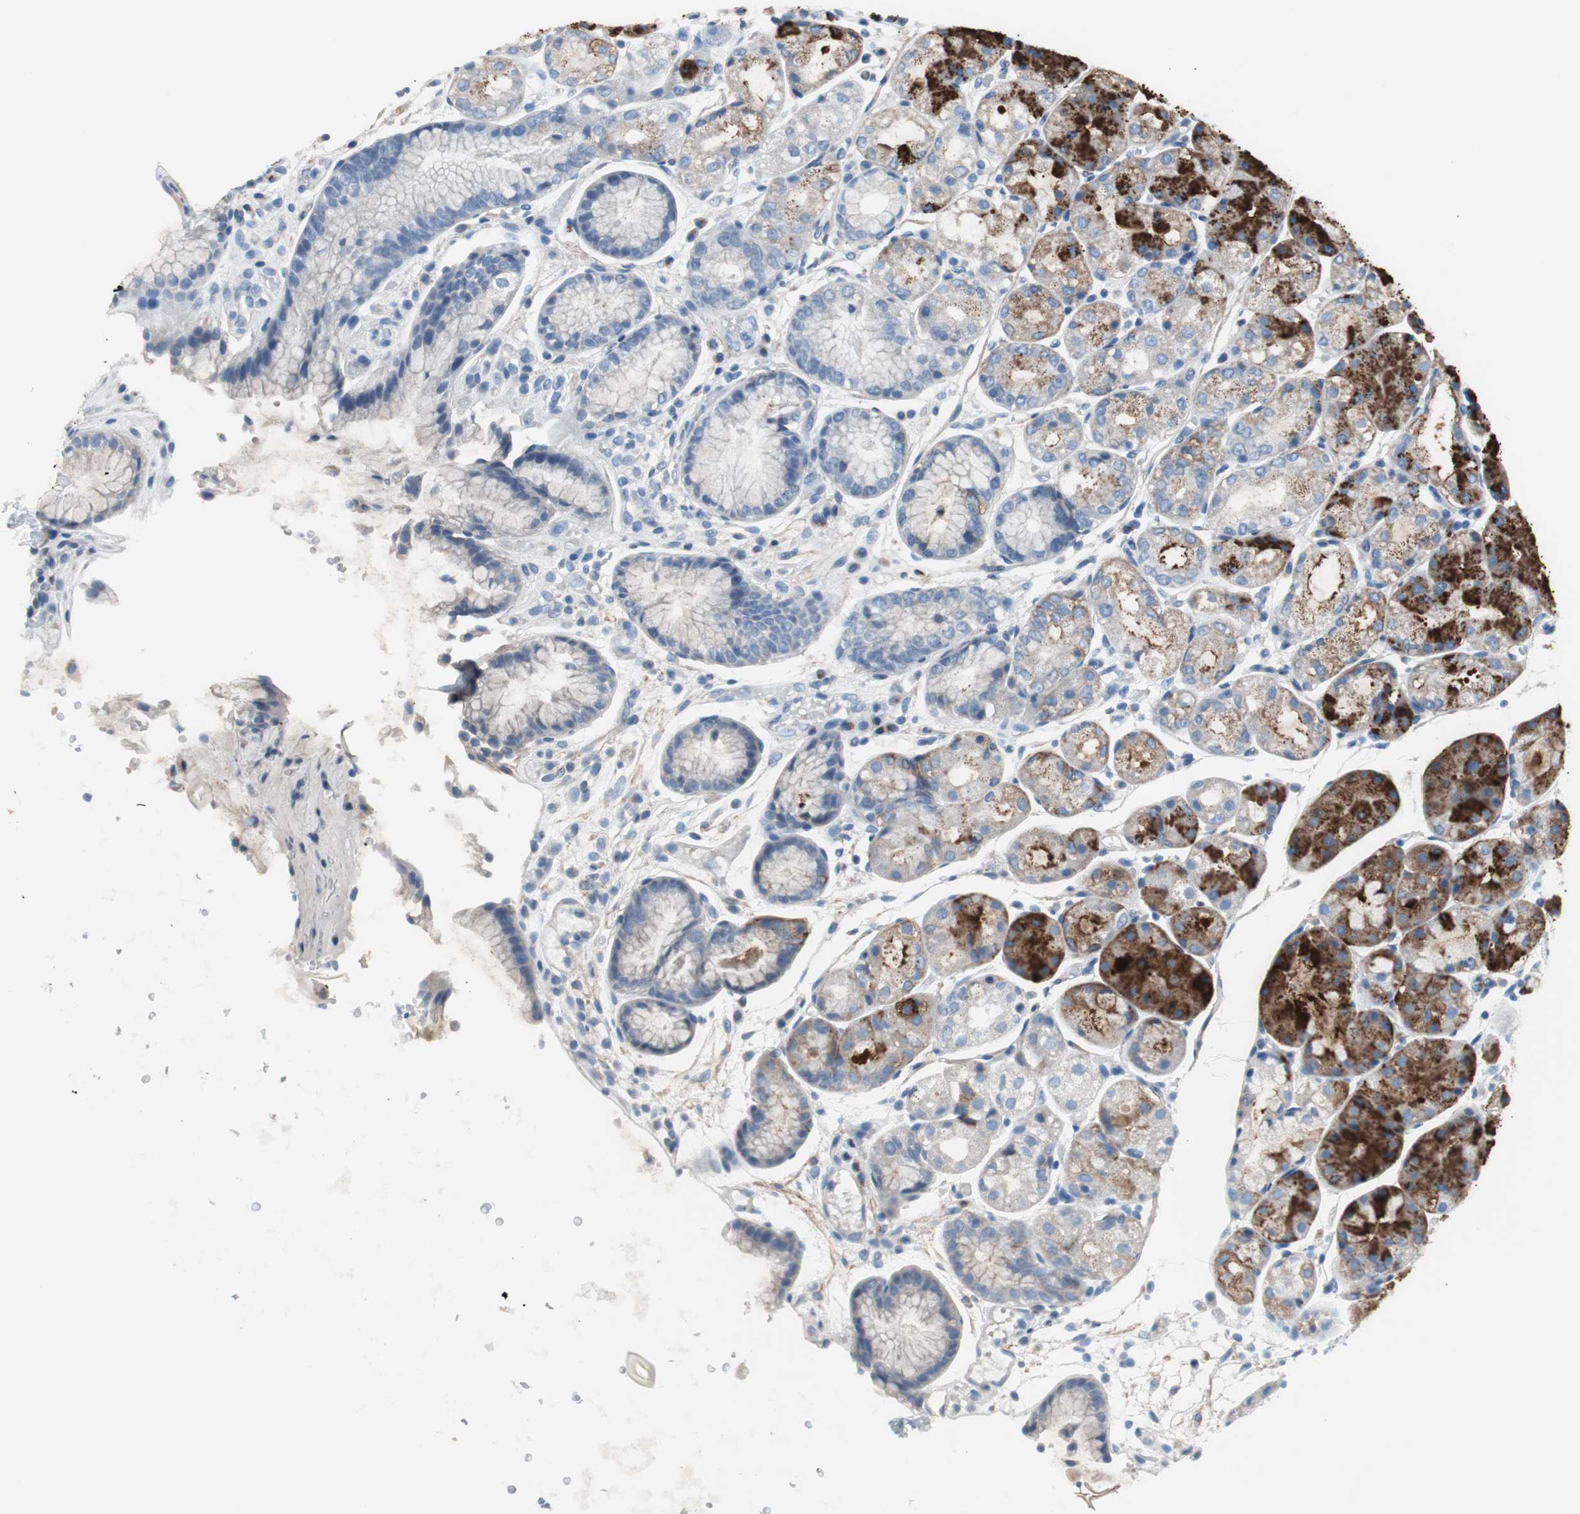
{"staining": {"intensity": "strong", "quantity": "25%-75%", "location": "cytoplasmic/membranous"}, "tissue": "stomach", "cell_type": "Glandular cells", "image_type": "normal", "snomed": [{"axis": "morphology", "description": "Normal tissue, NOS"}, {"axis": "topography", "description": "Stomach, upper"}], "caption": "This is a histology image of immunohistochemistry (IHC) staining of benign stomach, which shows strong positivity in the cytoplasmic/membranous of glandular cells.", "gene": "PCYT1B", "patient": {"sex": "male", "age": 72}}